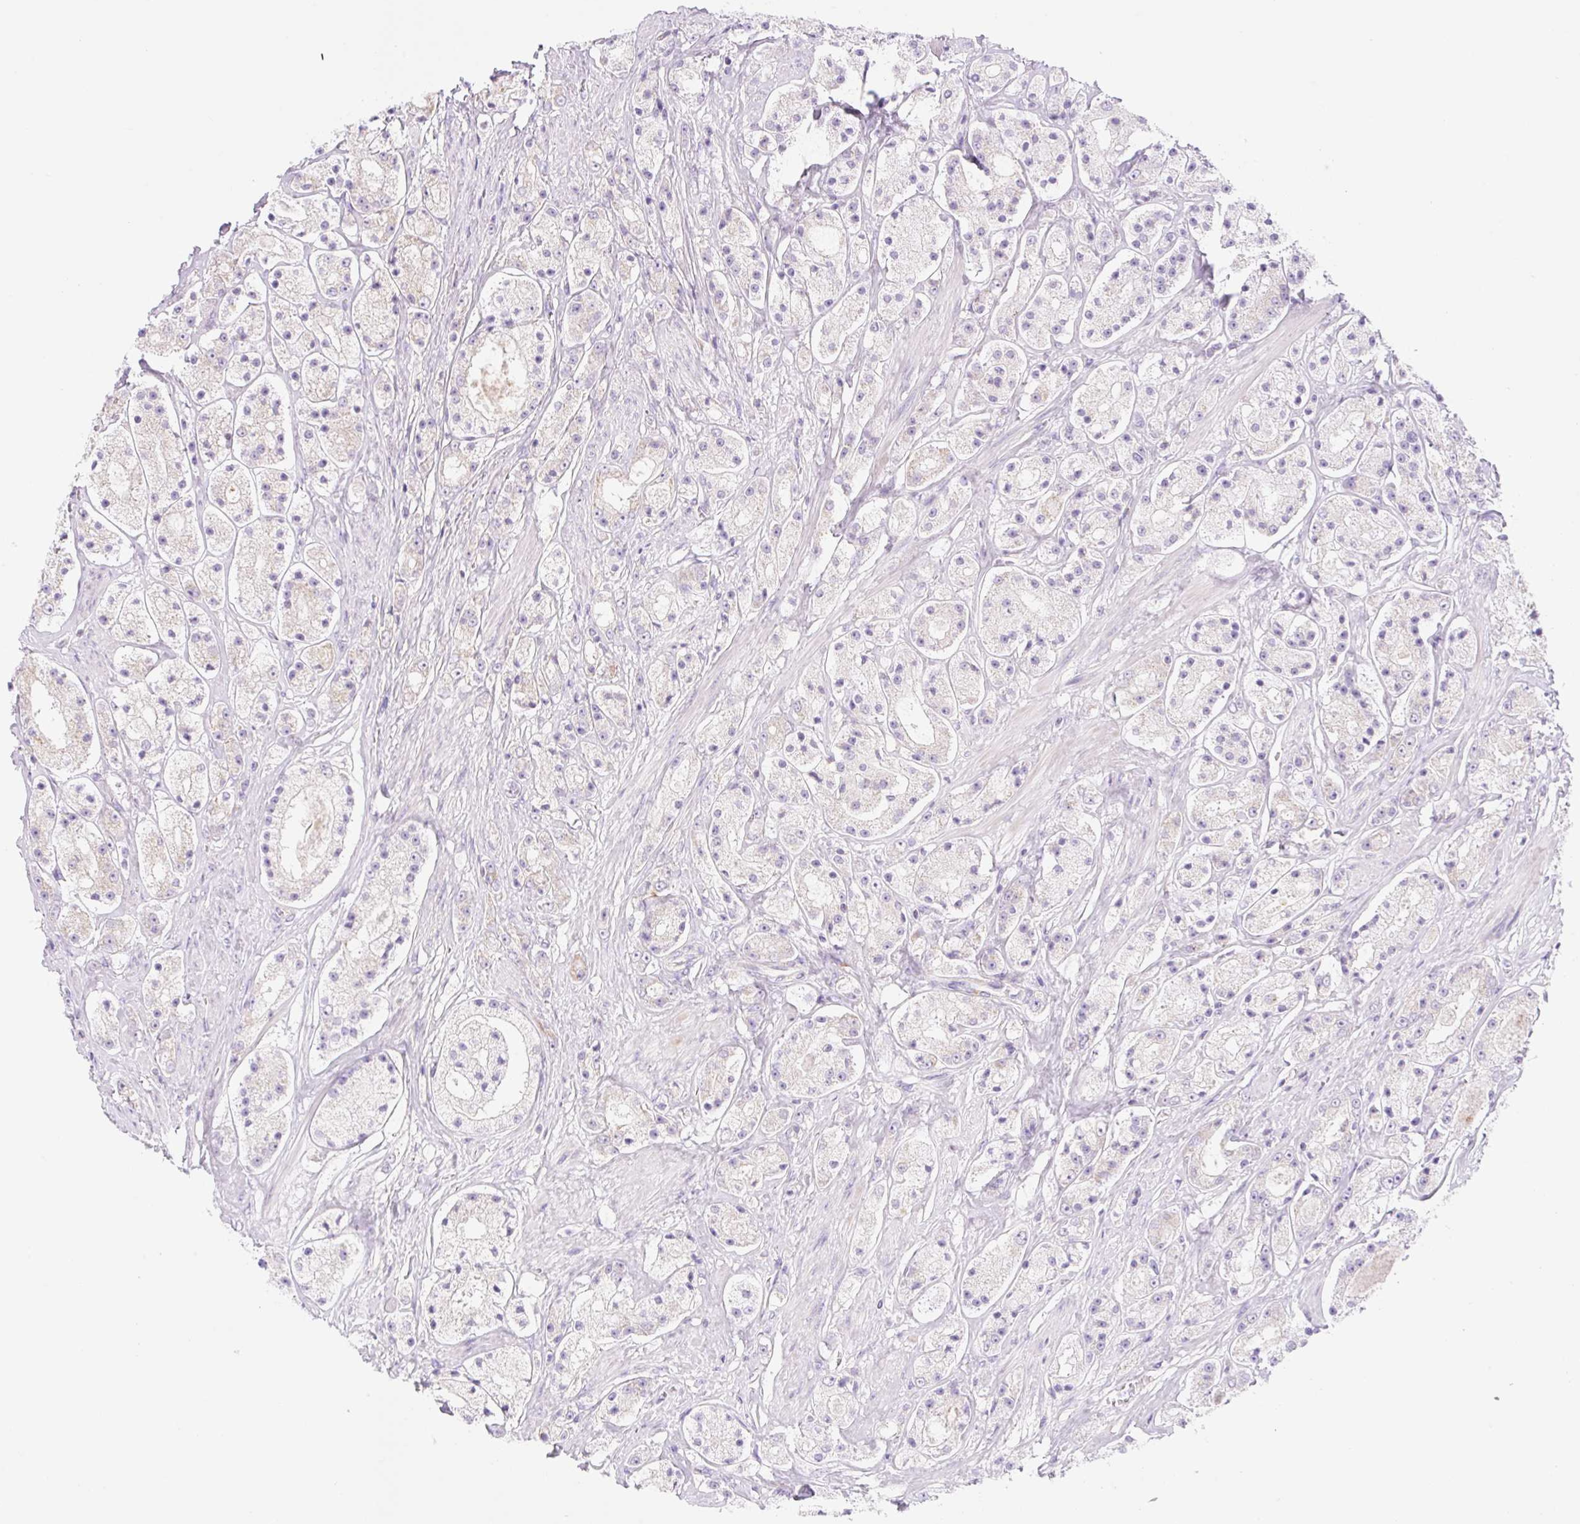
{"staining": {"intensity": "negative", "quantity": "none", "location": "none"}, "tissue": "prostate cancer", "cell_type": "Tumor cells", "image_type": "cancer", "snomed": [{"axis": "morphology", "description": "Adenocarcinoma, High grade"}, {"axis": "topography", "description": "Prostate"}], "caption": "A photomicrograph of human prostate cancer (adenocarcinoma (high-grade)) is negative for staining in tumor cells. (DAB (3,3'-diaminobenzidine) immunohistochemistry visualized using brightfield microscopy, high magnification).", "gene": "FOCAD", "patient": {"sex": "male", "age": 67}}